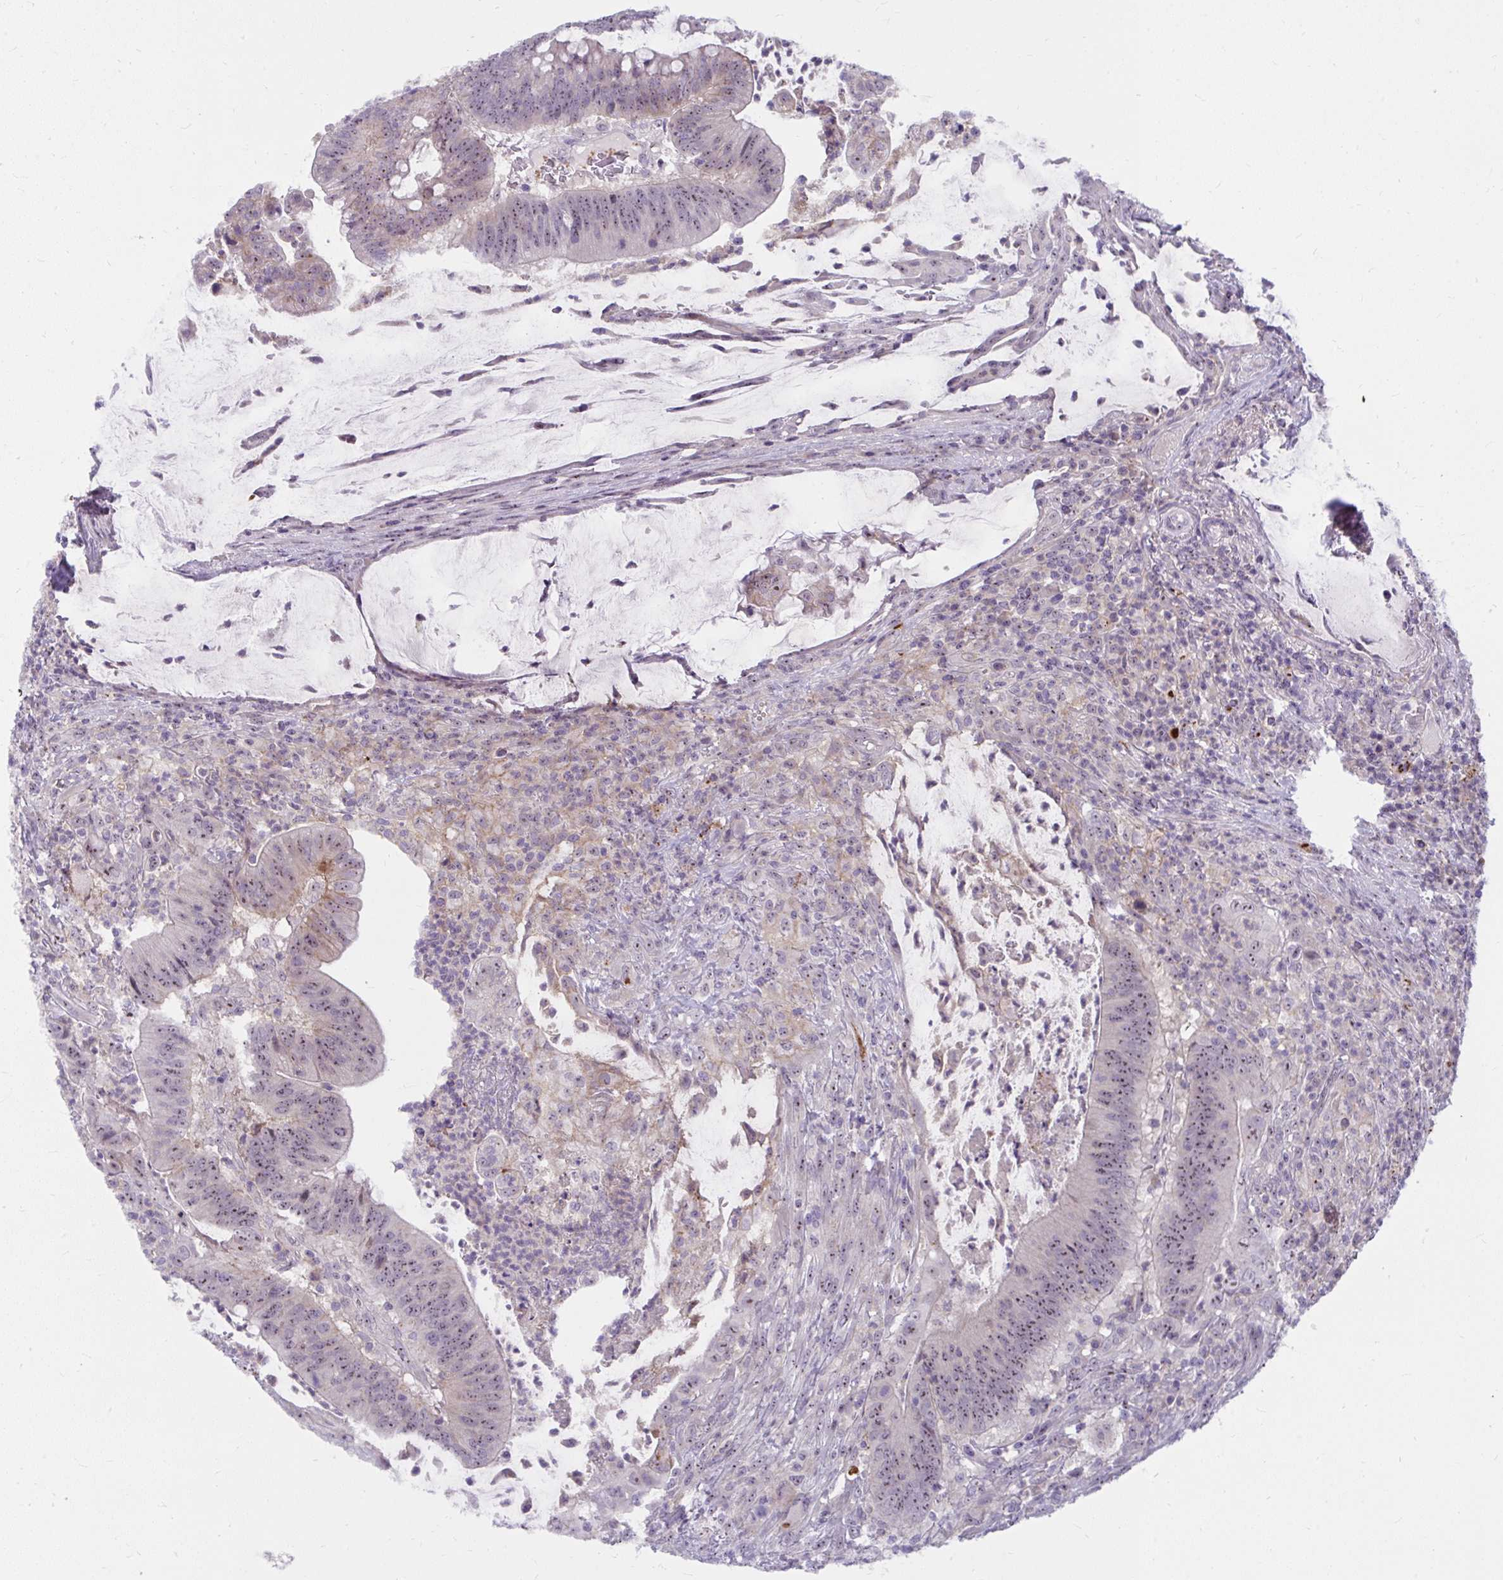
{"staining": {"intensity": "moderate", "quantity": ">75%", "location": "nuclear"}, "tissue": "colorectal cancer", "cell_type": "Tumor cells", "image_type": "cancer", "snomed": [{"axis": "morphology", "description": "Adenocarcinoma, NOS"}, {"axis": "topography", "description": "Colon"}], "caption": "IHC photomicrograph of neoplastic tissue: colorectal cancer stained using IHC exhibits medium levels of moderate protein expression localized specifically in the nuclear of tumor cells, appearing as a nuclear brown color.", "gene": "MUS81", "patient": {"sex": "female", "age": 87}}